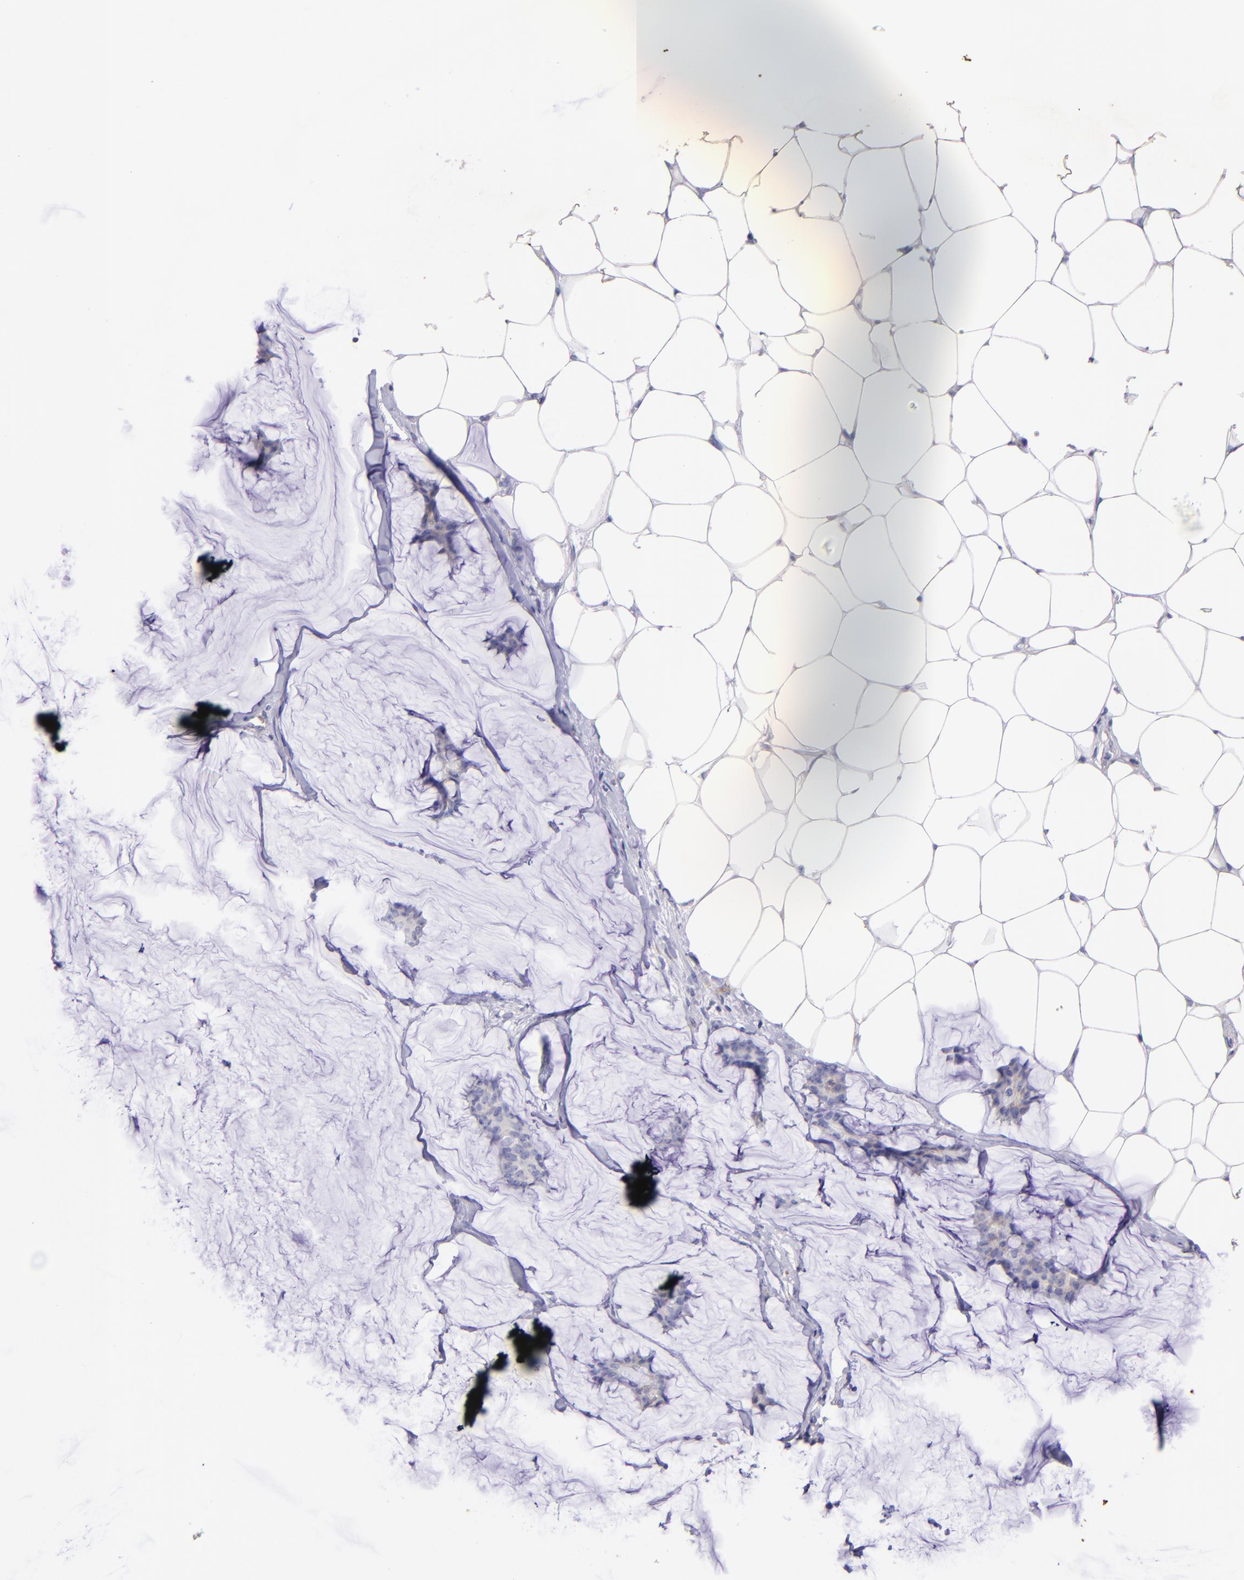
{"staining": {"intensity": "negative", "quantity": "none", "location": "none"}, "tissue": "breast cancer", "cell_type": "Tumor cells", "image_type": "cancer", "snomed": [{"axis": "morphology", "description": "Duct carcinoma"}, {"axis": "topography", "description": "Breast"}], "caption": "An image of human breast cancer (intraductal carcinoma) is negative for staining in tumor cells.", "gene": "RET", "patient": {"sex": "female", "age": 93}}